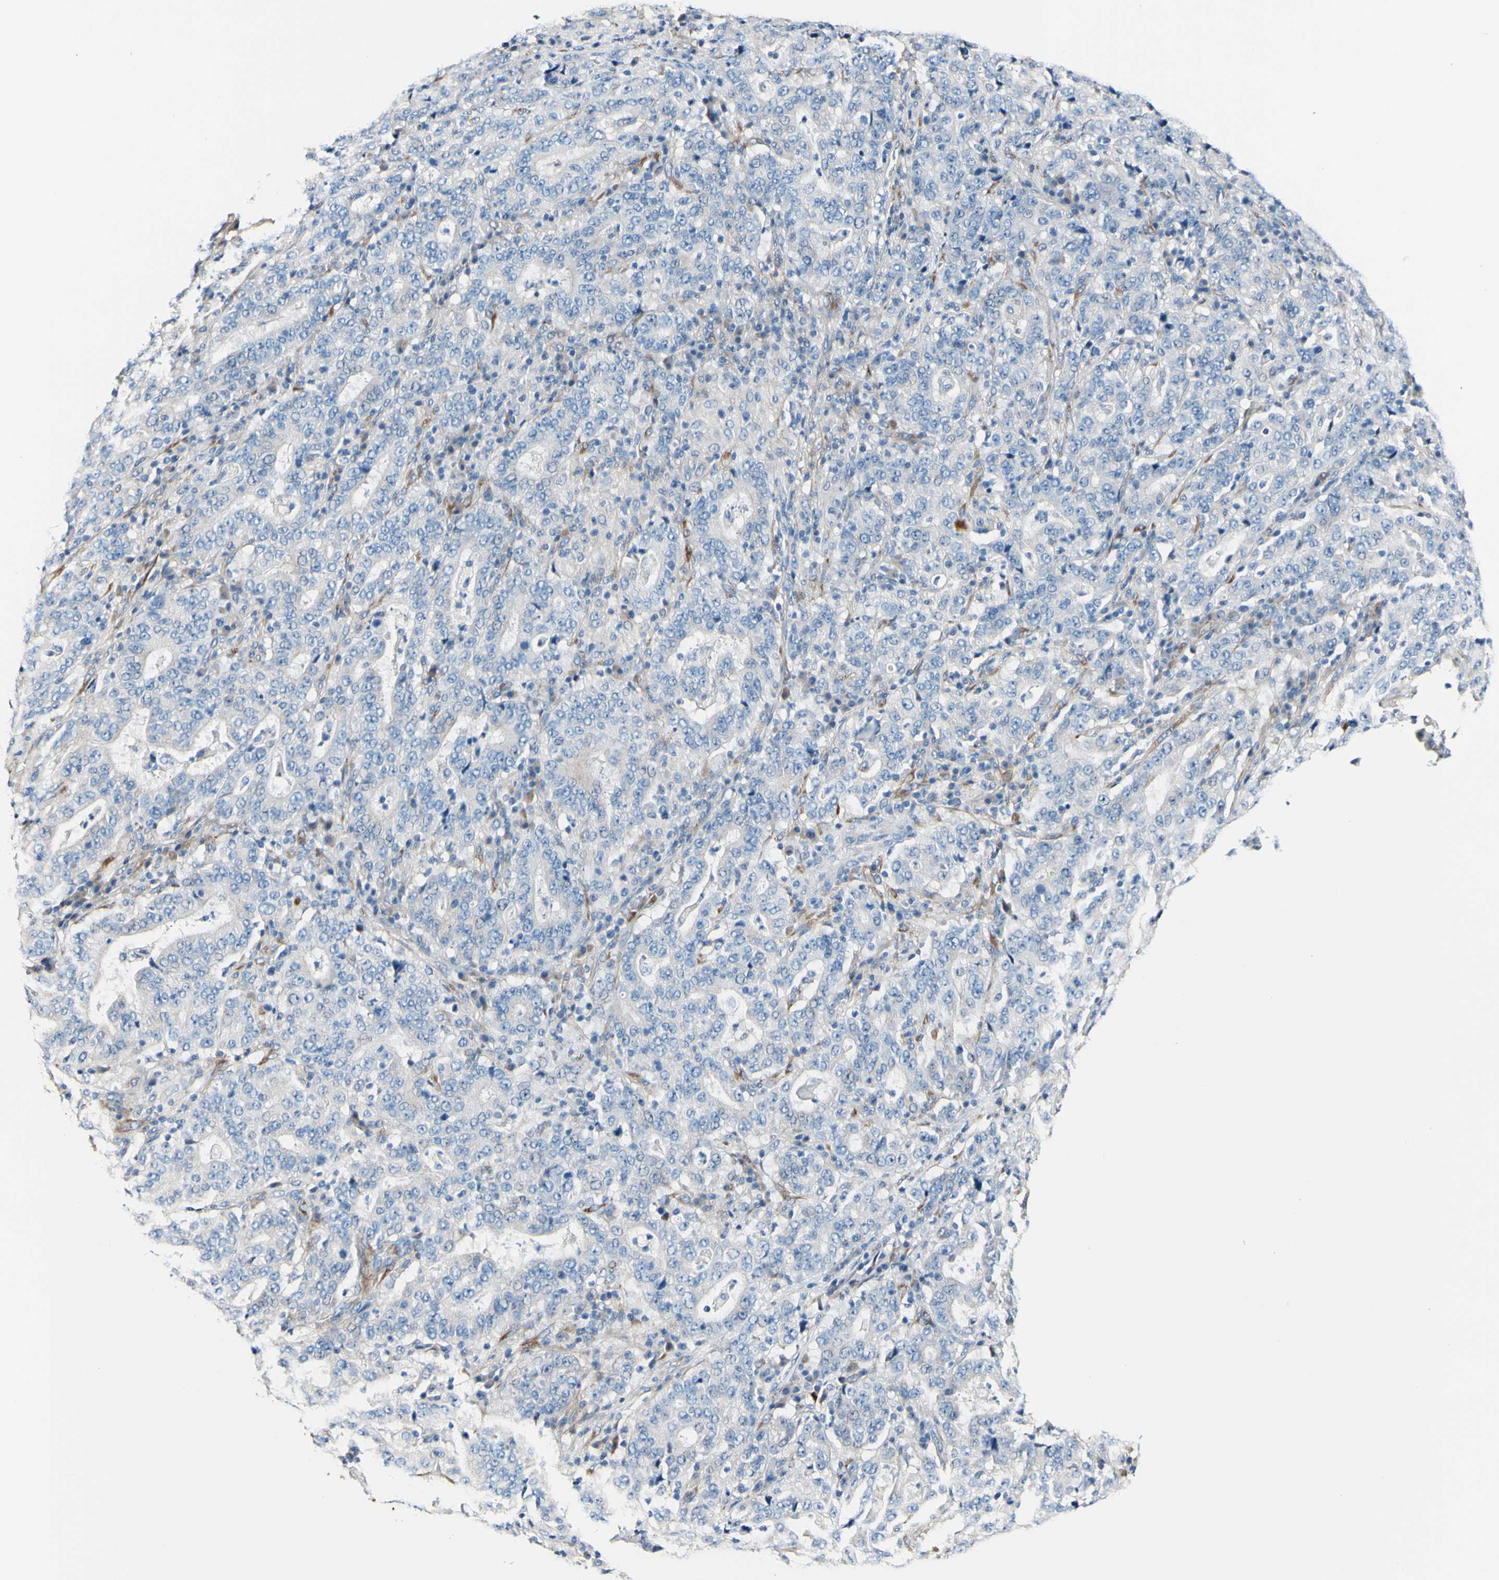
{"staining": {"intensity": "negative", "quantity": "none", "location": "none"}, "tissue": "stomach cancer", "cell_type": "Tumor cells", "image_type": "cancer", "snomed": [{"axis": "morphology", "description": "Normal tissue, NOS"}, {"axis": "morphology", "description": "Adenocarcinoma, NOS"}, {"axis": "topography", "description": "Stomach, upper"}, {"axis": "topography", "description": "Stomach"}], "caption": "High power microscopy photomicrograph of an immunohistochemistry (IHC) photomicrograph of stomach cancer, revealing no significant positivity in tumor cells.", "gene": "COL6A3", "patient": {"sex": "male", "age": 59}}